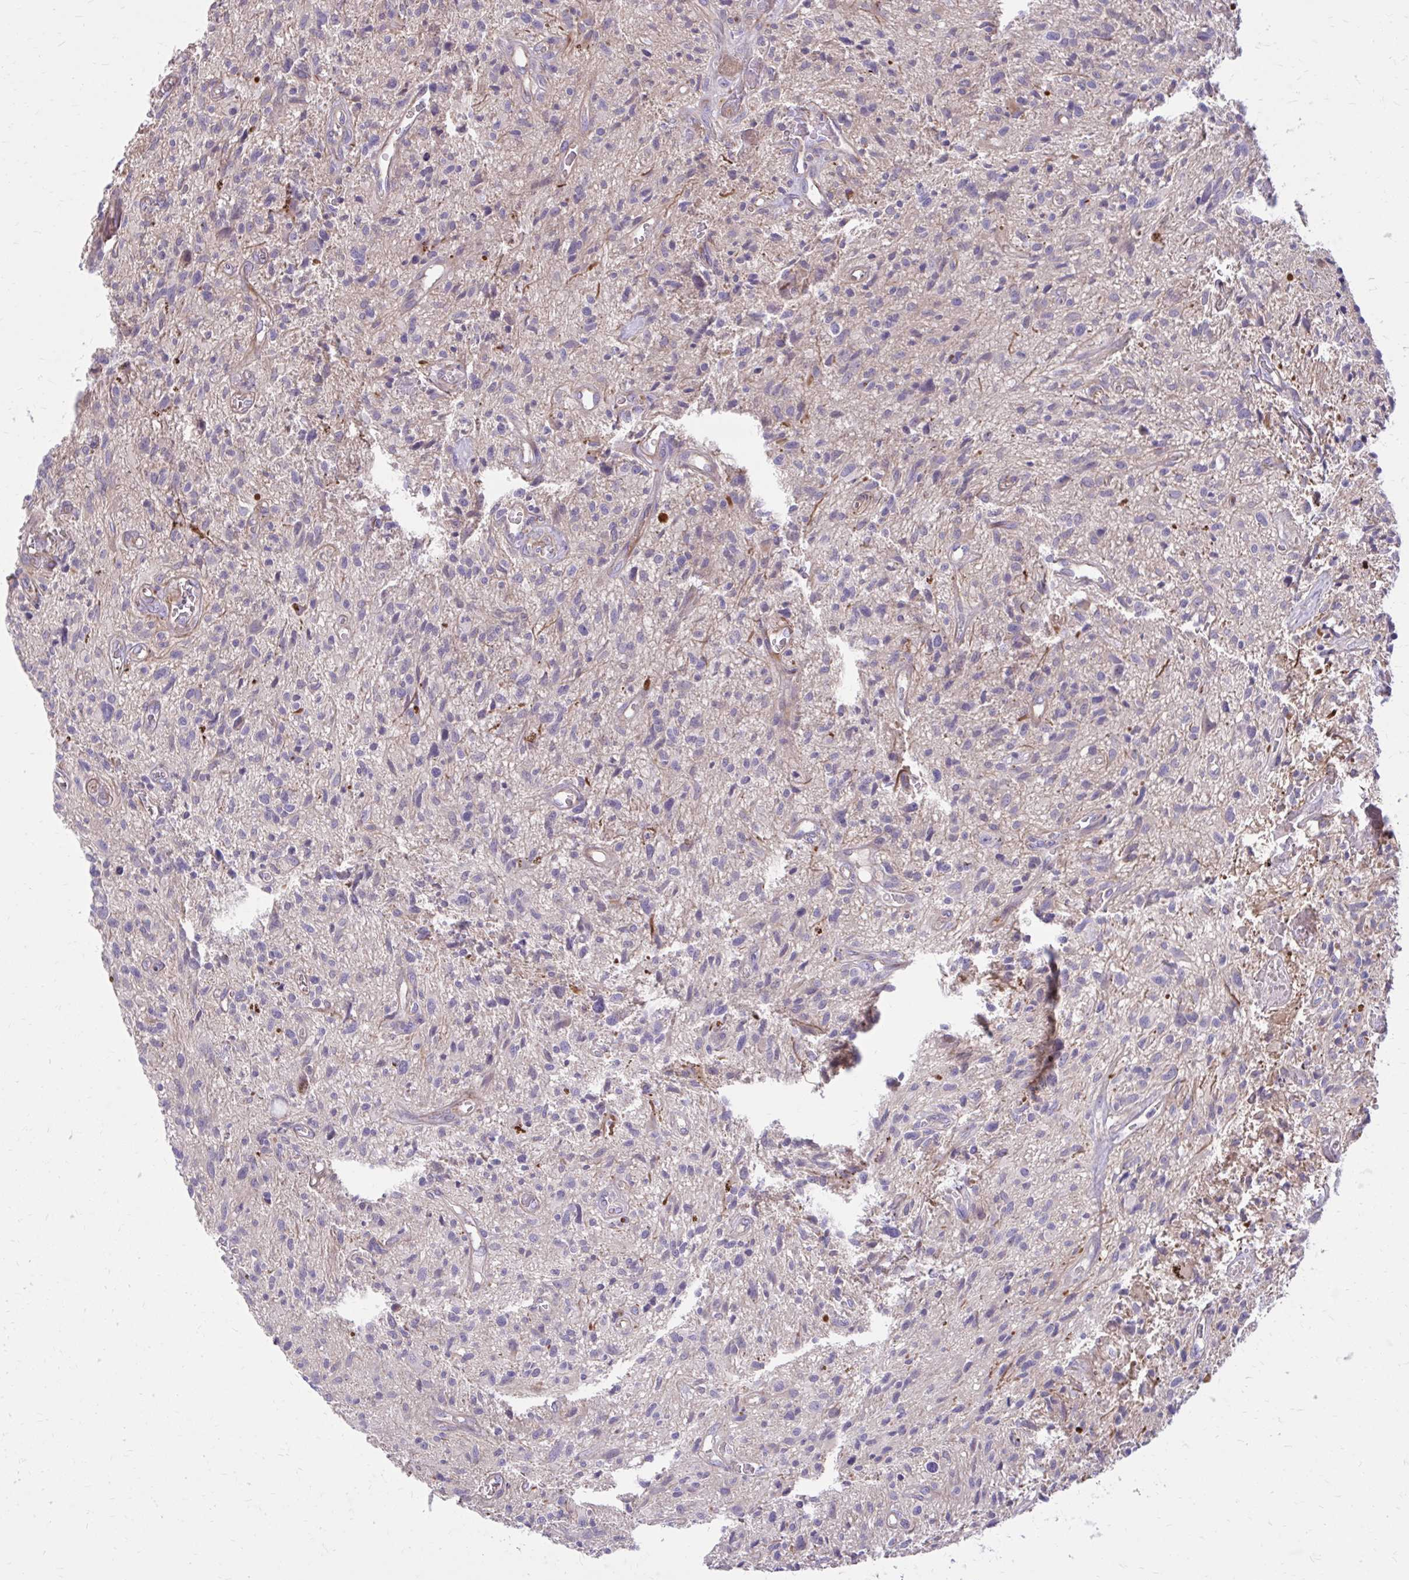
{"staining": {"intensity": "negative", "quantity": "none", "location": "none"}, "tissue": "glioma", "cell_type": "Tumor cells", "image_type": "cancer", "snomed": [{"axis": "morphology", "description": "Glioma, malignant, High grade"}, {"axis": "topography", "description": "Brain"}], "caption": "IHC photomicrograph of neoplastic tissue: glioma stained with DAB demonstrates no significant protein expression in tumor cells.", "gene": "FAP", "patient": {"sex": "male", "age": 75}}